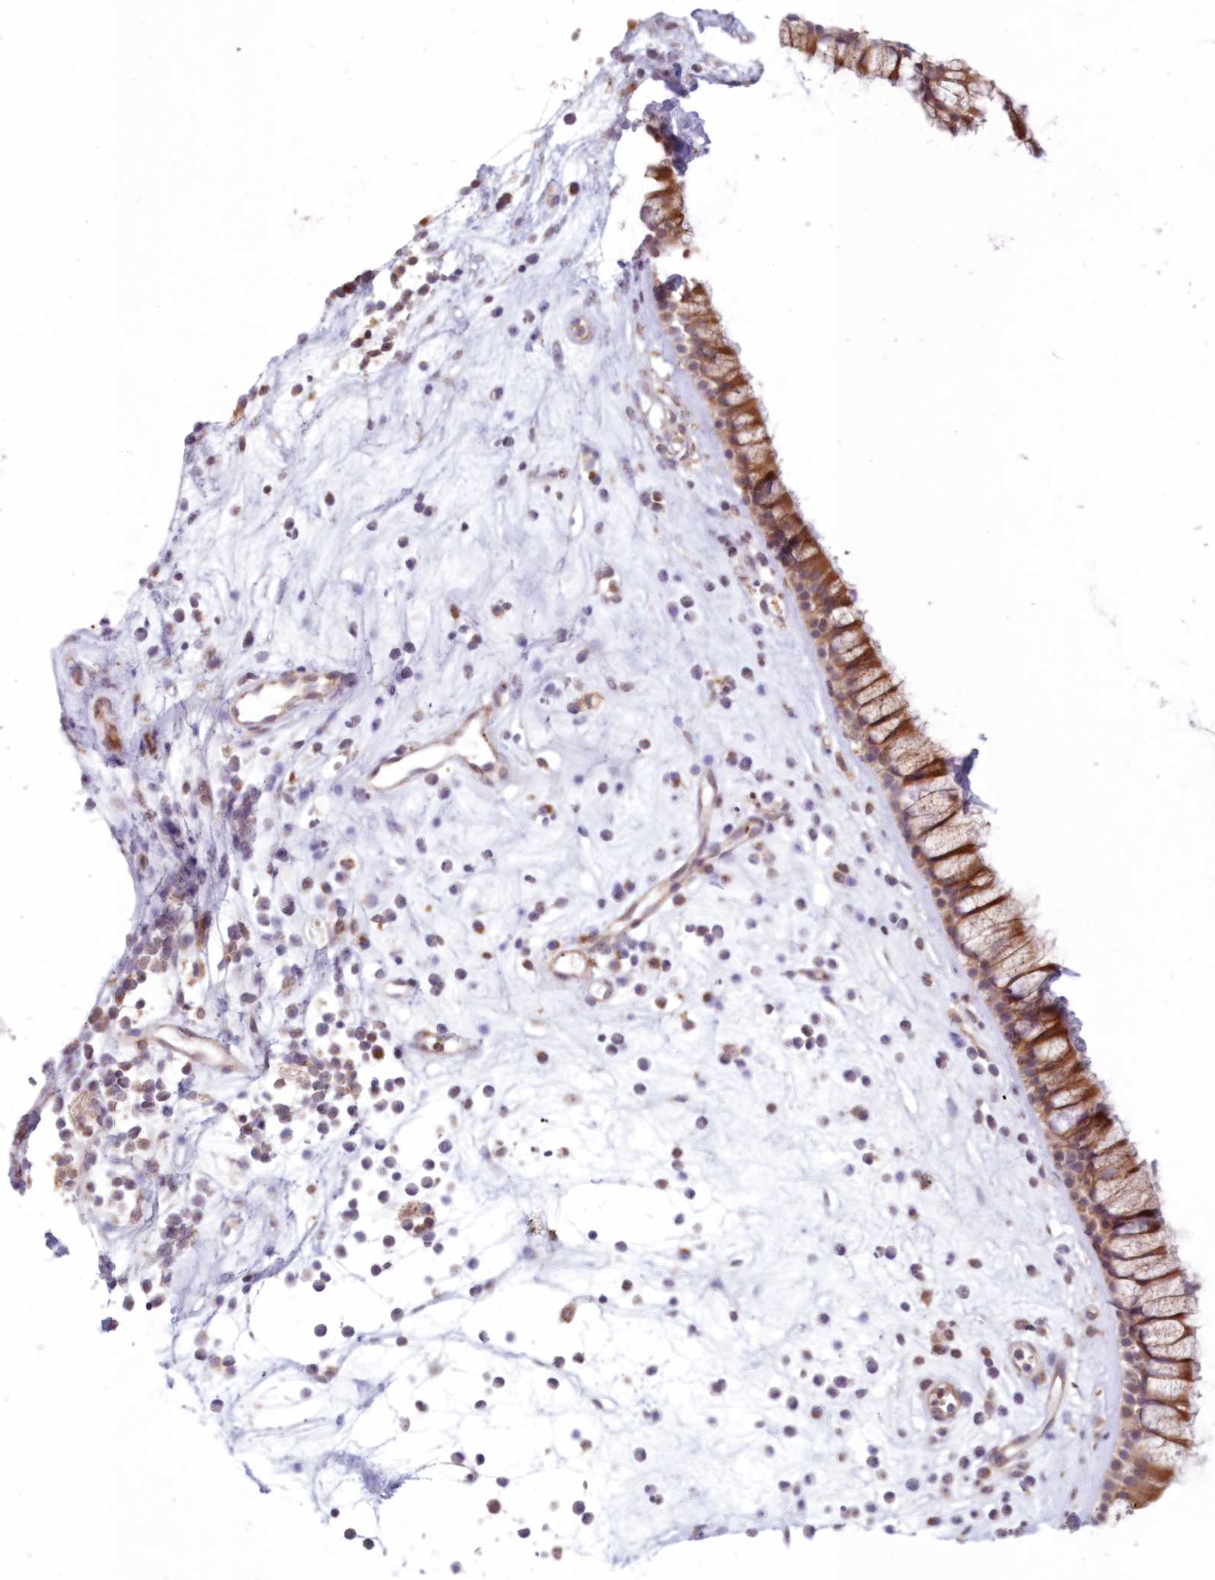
{"staining": {"intensity": "moderate", "quantity": ">75%", "location": "cytoplasmic/membranous"}, "tissue": "nasopharynx", "cell_type": "Respiratory epithelial cells", "image_type": "normal", "snomed": [{"axis": "morphology", "description": "Normal tissue, NOS"}, {"axis": "morphology", "description": "Inflammation, NOS"}, {"axis": "topography", "description": "Nasopharynx"}], "caption": "Unremarkable nasopharynx exhibits moderate cytoplasmic/membranous staining in about >75% of respiratory epithelial cells, visualized by immunohistochemistry. (IHC, brightfield microscopy, high magnification).", "gene": "PCYOX1L", "patient": {"sex": "male", "age": 29}}